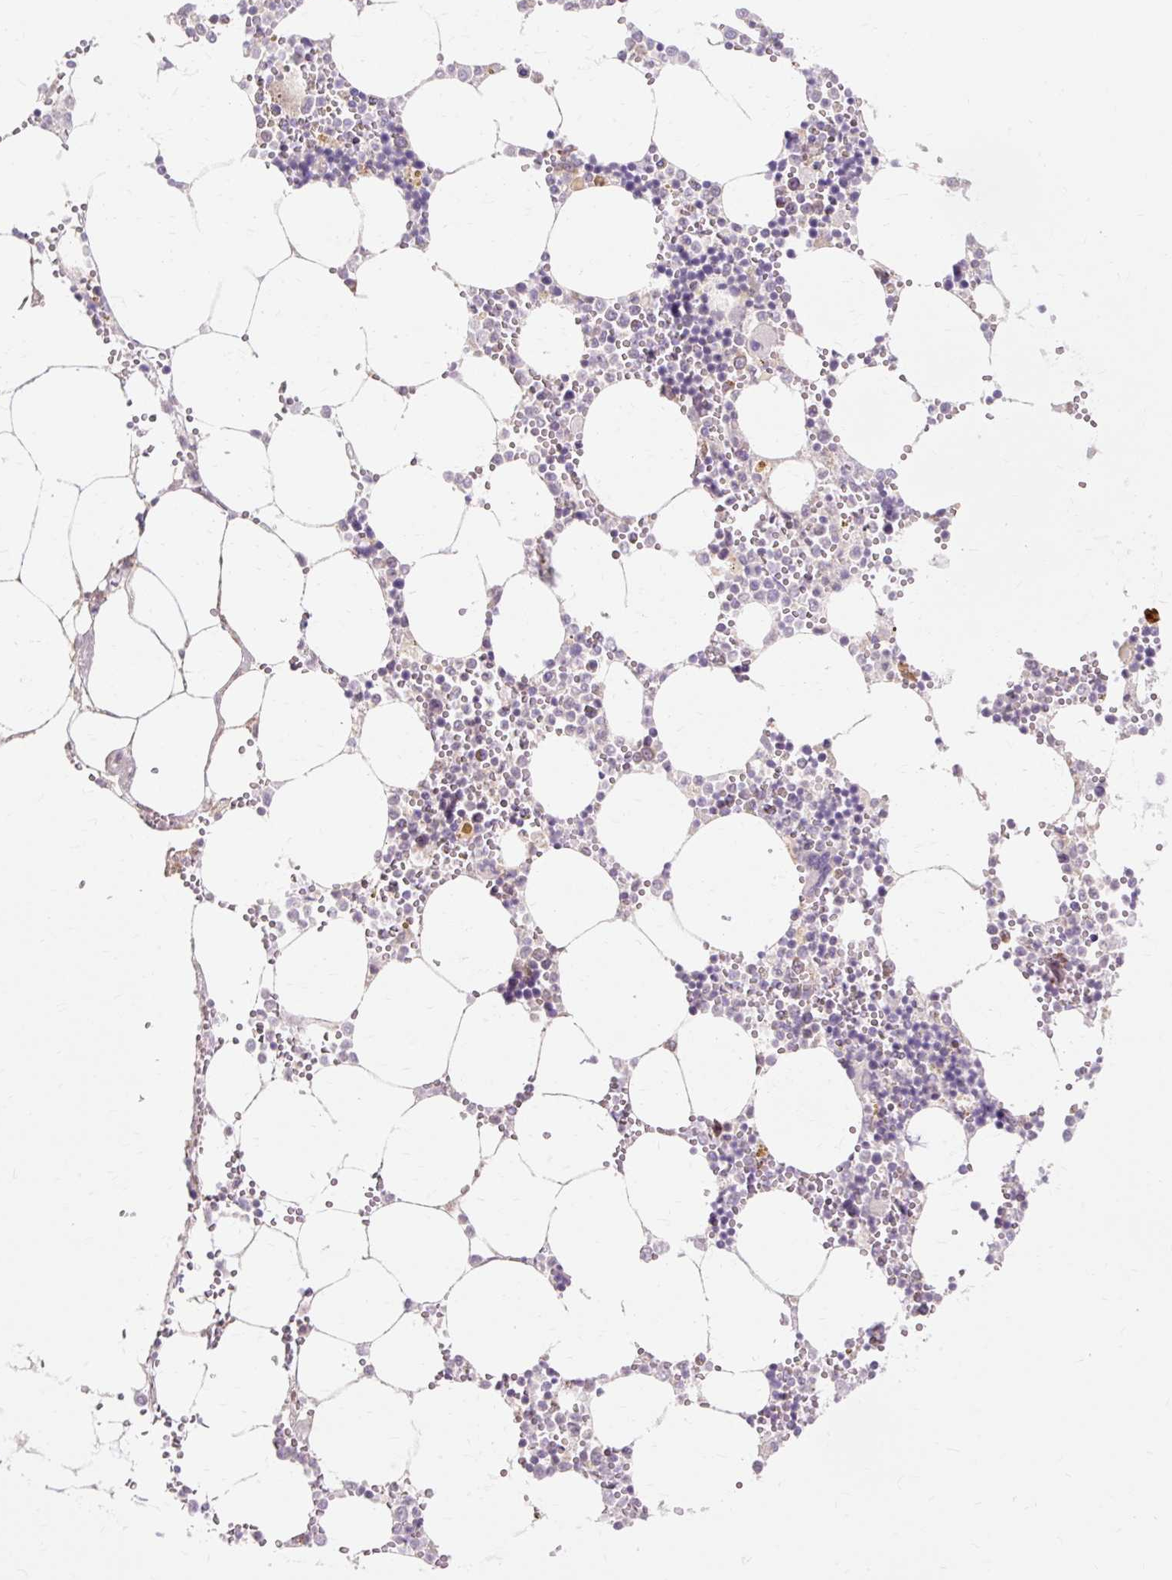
{"staining": {"intensity": "moderate", "quantity": "<25%", "location": "cytoplasmic/membranous"}, "tissue": "bone marrow", "cell_type": "Hematopoietic cells", "image_type": "normal", "snomed": [{"axis": "morphology", "description": "Normal tissue, NOS"}, {"axis": "topography", "description": "Bone marrow"}], "caption": "Bone marrow stained with immunohistochemistry shows moderate cytoplasmic/membranous positivity in approximately <25% of hematopoietic cells.", "gene": "GEMIN2", "patient": {"sex": "male", "age": 54}}